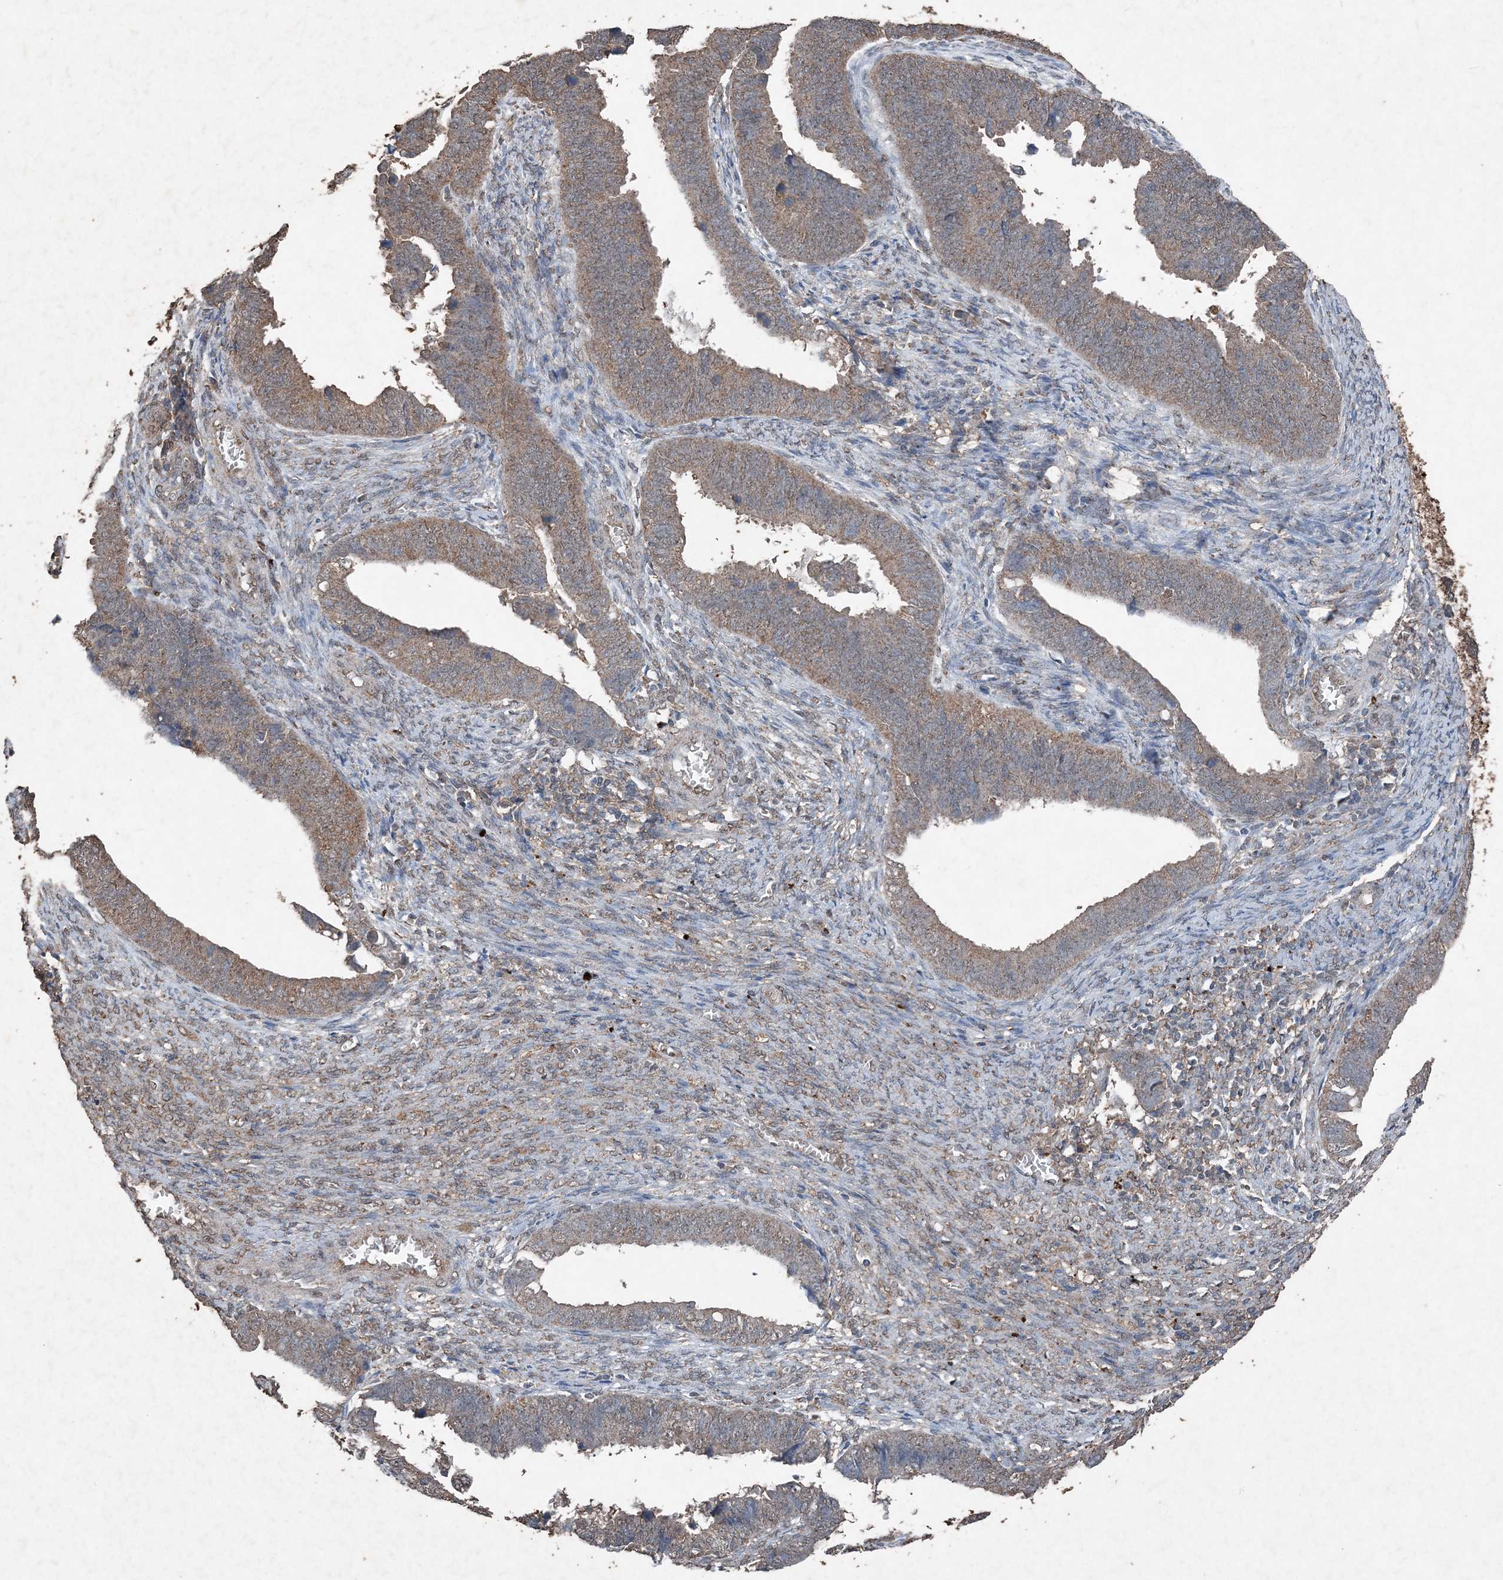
{"staining": {"intensity": "weak", "quantity": "25%-75%", "location": "cytoplasmic/membranous"}, "tissue": "endometrial cancer", "cell_type": "Tumor cells", "image_type": "cancer", "snomed": [{"axis": "morphology", "description": "Adenocarcinoma, NOS"}, {"axis": "topography", "description": "Endometrium"}], "caption": "About 25%-75% of tumor cells in human endometrial cancer (adenocarcinoma) show weak cytoplasmic/membranous protein expression as visualized by brown immunohistochemical staining.", "gene": "FCN3", "patient": {"sex": "female", "age": 75}}